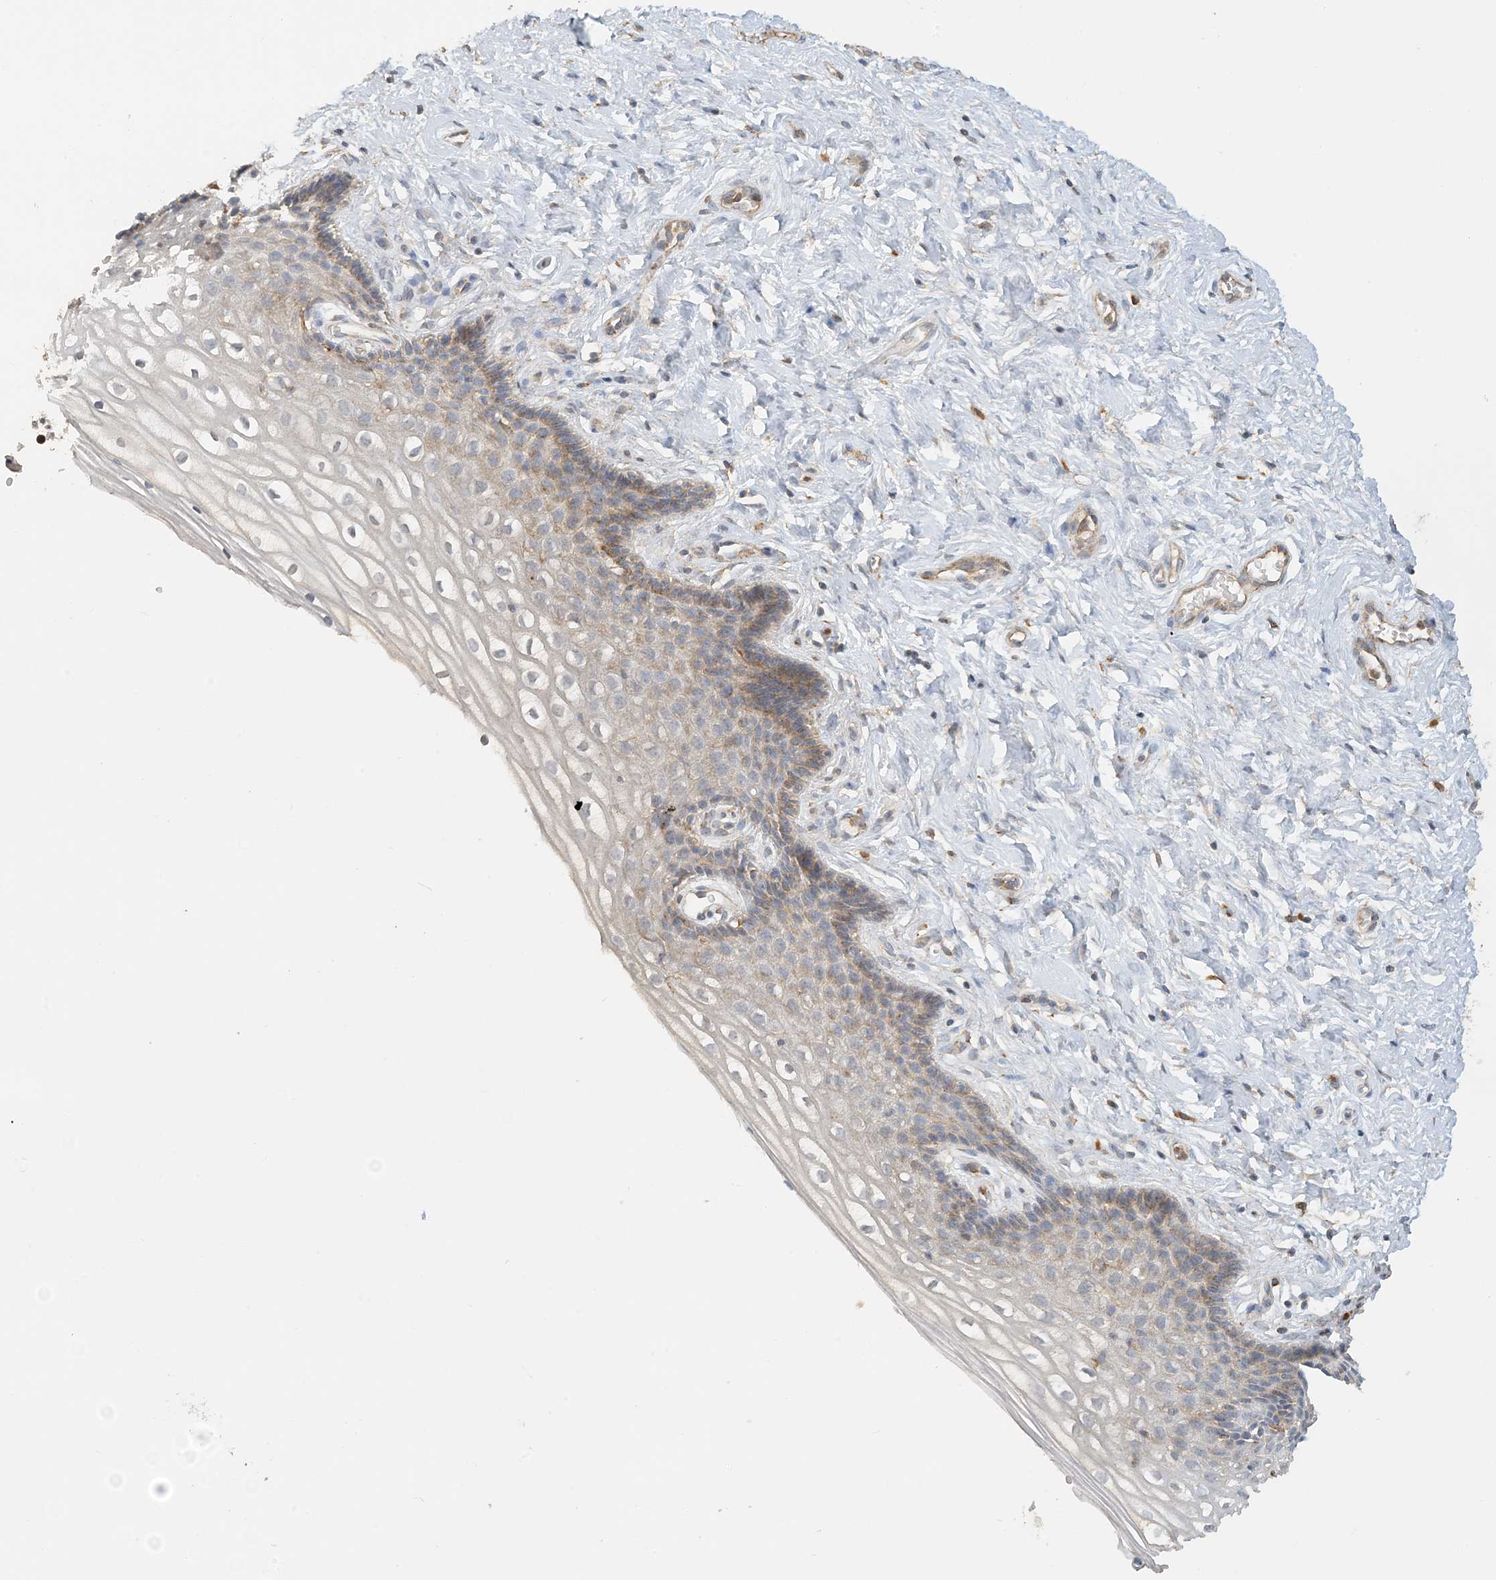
{"staining": {"intensity": "moderate", "quantity": ">75%", "location": "cytoplasmic/membranous"}, "tissue": "cervix", "cell_type": "Glandular cells", "image_type": "normal", "snomed": [{"axis": "morphology", "description": "Normal tissue, NOS"}, {"axis": "topography", "description": "Cervix"}], "caption": "This histopathology image reveals benign cervix stained with IHC to label a protein in brown. The cytoplasmic/membranous of glandular cells show moderate positivity for the protein. Nuclei are counter-stained blue.", "gene": "SPPL2A", "patient": {"sex": "female", "age": 33}}